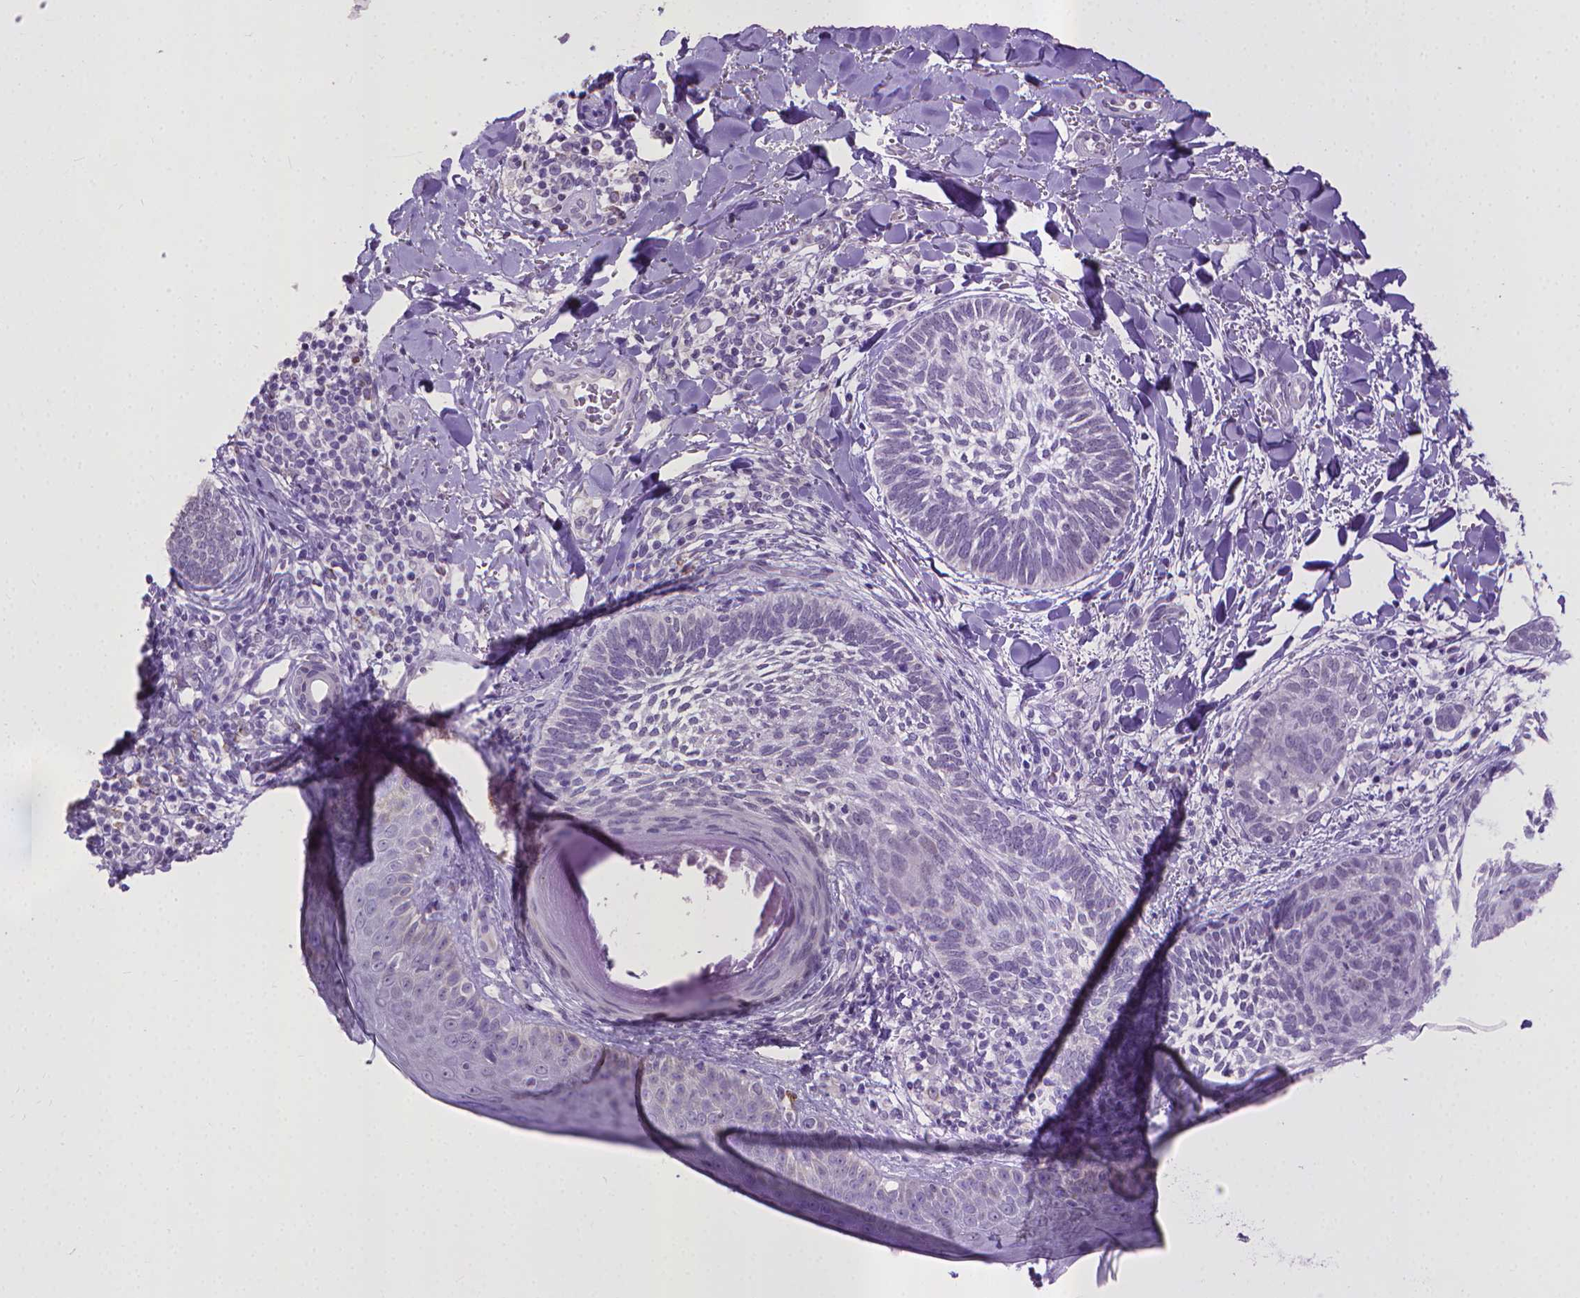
{"staining": {"intensity": "negative", "quantity": "none", "location": "none"}, "tissue": "skin cancer", "cell_type": "Tumor cells", "image_type": "cancer", "snomed": [{"axis": "morphology", "description": "Normal tissue, NOS"}, {"axis": "morphology", "description": "Basal cell carcinoma"}, {"axis": "topography", "description": "Skin"}], "caption": "Immunohistochemical staining of skin cancer exhibits no significant staining in tumor cells. Nuclei are stained in blue.", "gene": "KMO", "patient": {"sex": "male", "age": 46}}